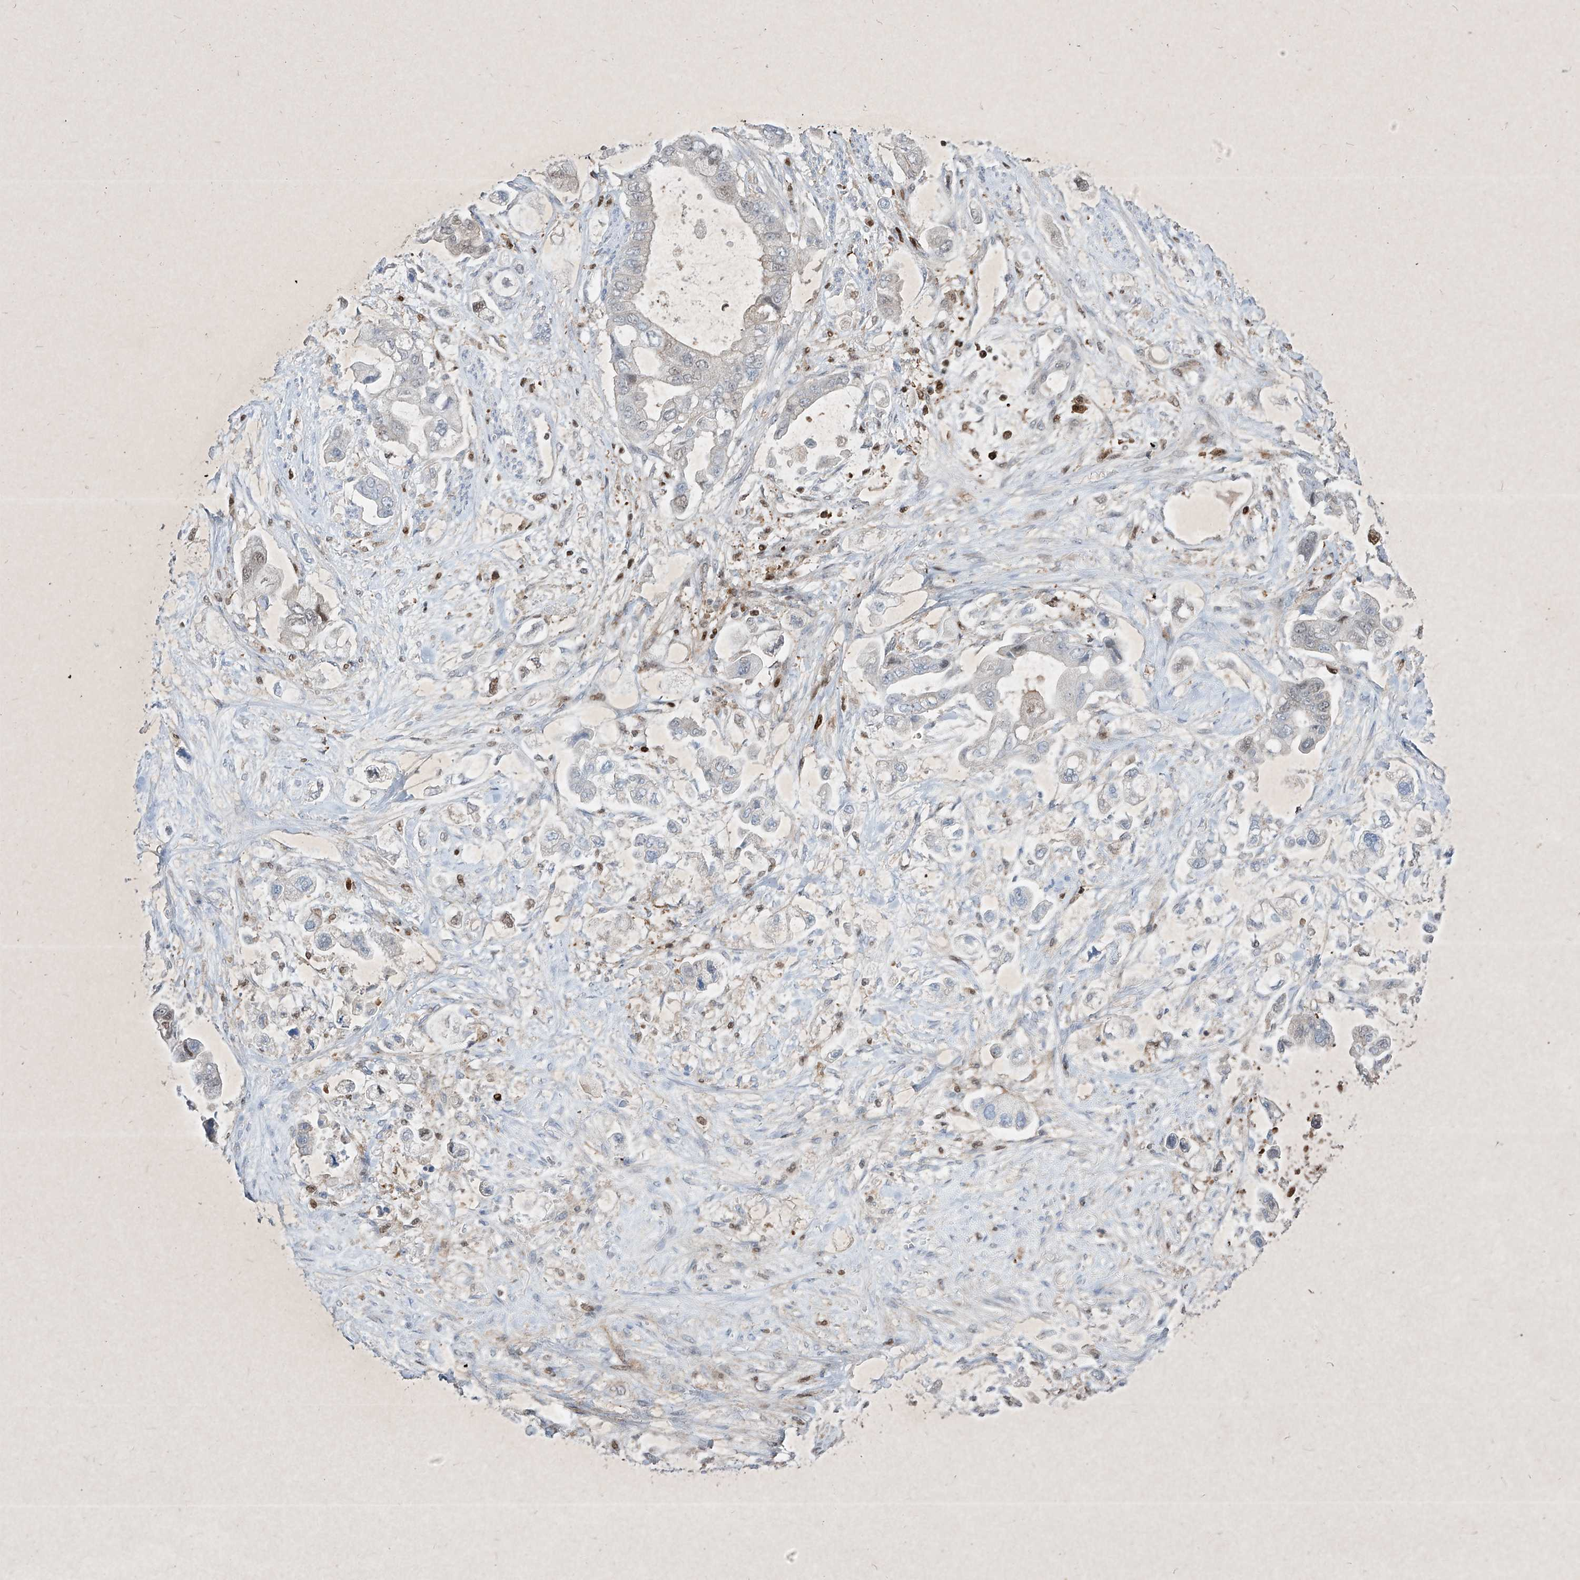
{"staining": {"intensity": "negative", "quantity": "none", "location": "none"}, "tissue": "stomach cancer", "cell_type": "Tumor cells", "image_type": "cancer", "snomed": [{"axis": "morphology", "description": "Adenocarcinoma, NOS"}, {"axis": "topography", "description": "Stomach"}], "caption": "Image shows no protein staining in tumor cells of stomach adenocarcinoma tissue.", "gene": "PSMB10", "patient": {"sex": "male", "age": 62}}